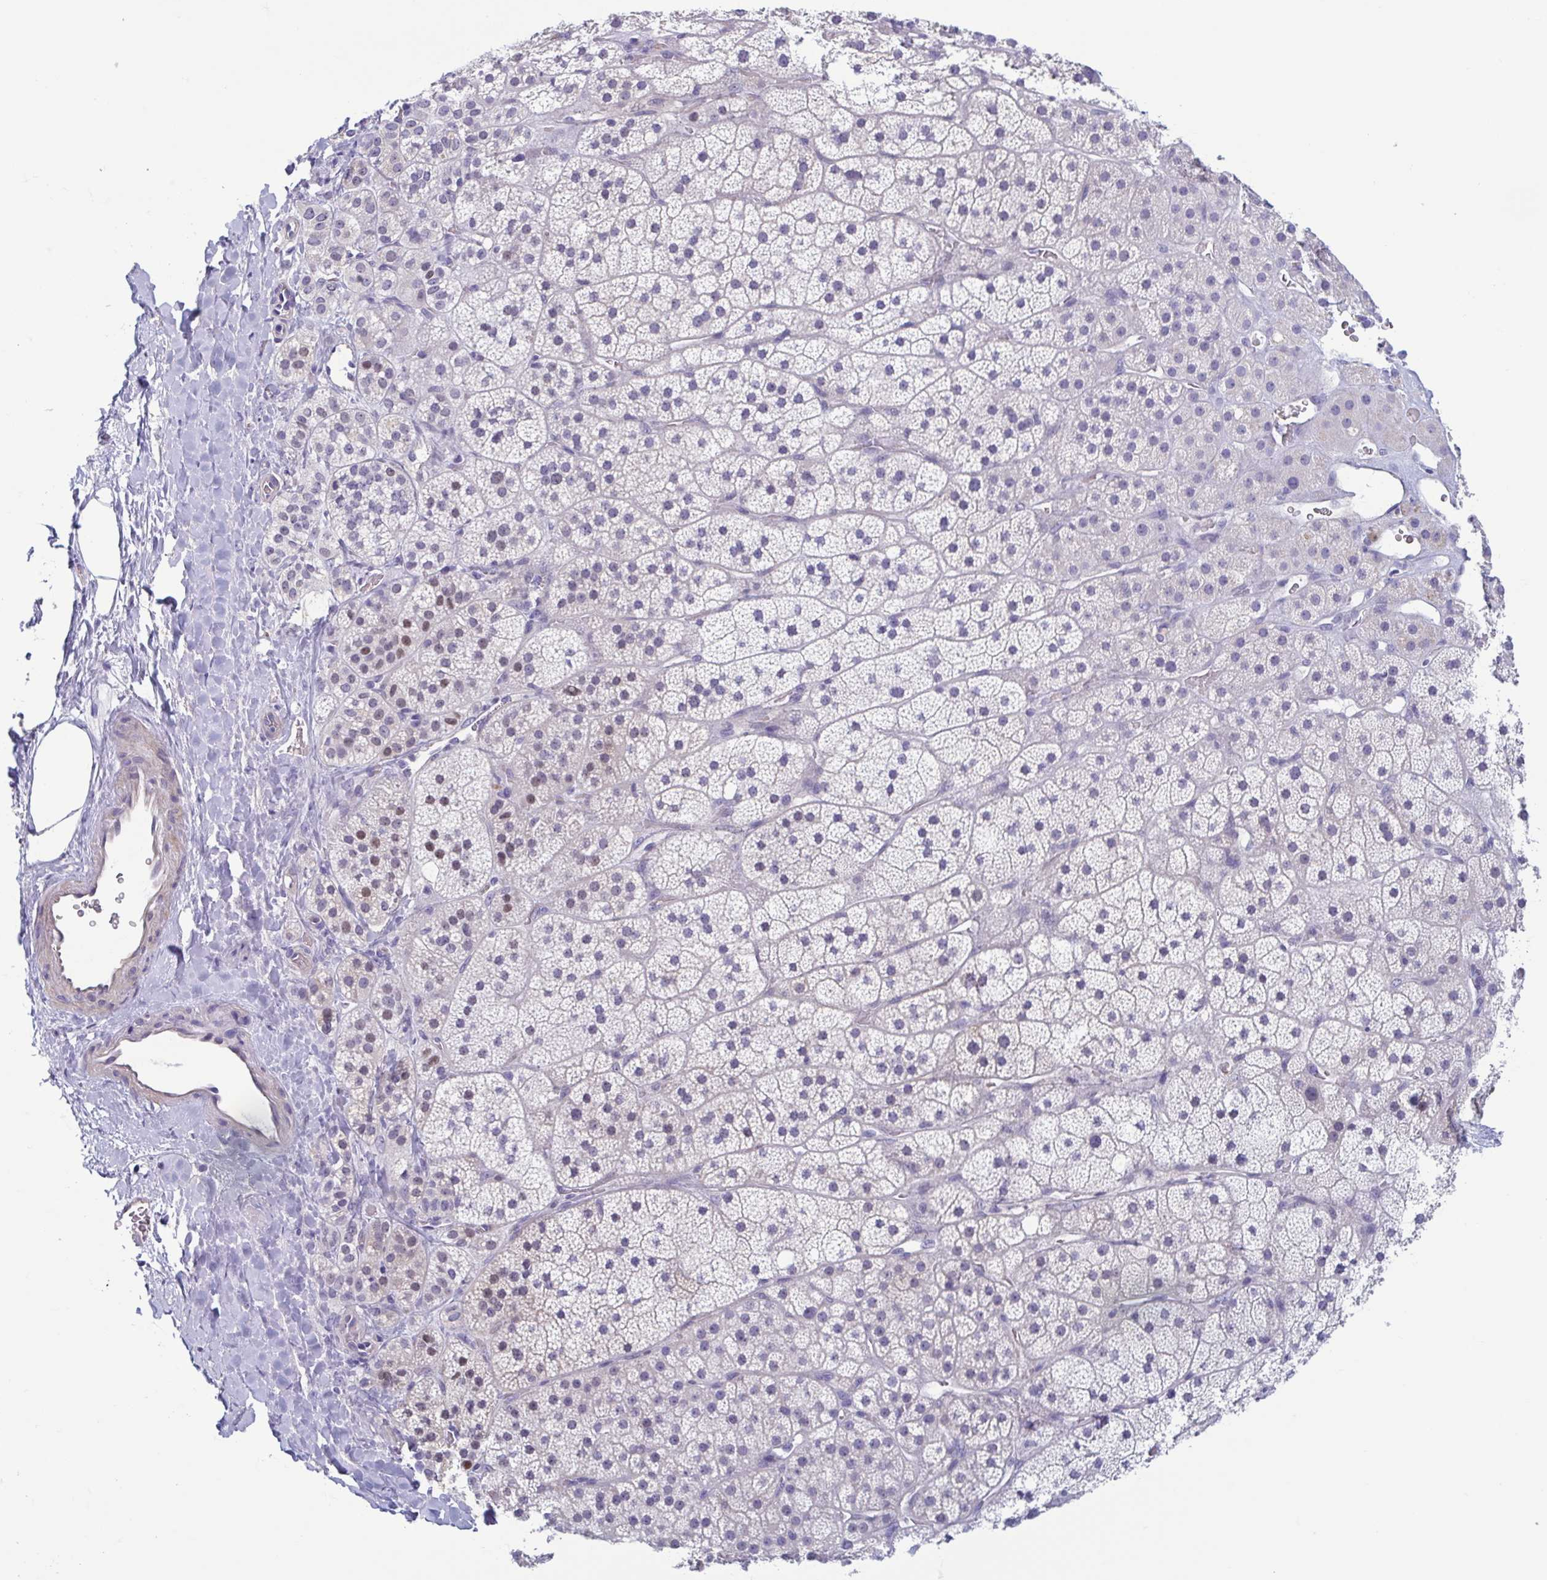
{"staining": {"intensity": "negative", "quantity": "none", "location": "none"}, "tissue": "adrenal gland", "cell_type": "Glandular cells", "image_type": "normal", "snomed": [{"axis": "morphology", "description": "Normal tissue, NOS"}, {"axis": "topography", "description": "Adrenal gland"}], "caption": "This micrograph is of unremarkable adrenal gland stained with immunohistochemistry (IHC) to label a protein in brown with the nuclei are counter-stained blue. There is no expression in glandular cells.", "gene": "MORC4", "patient": {"sex": "male", "age": 57}}